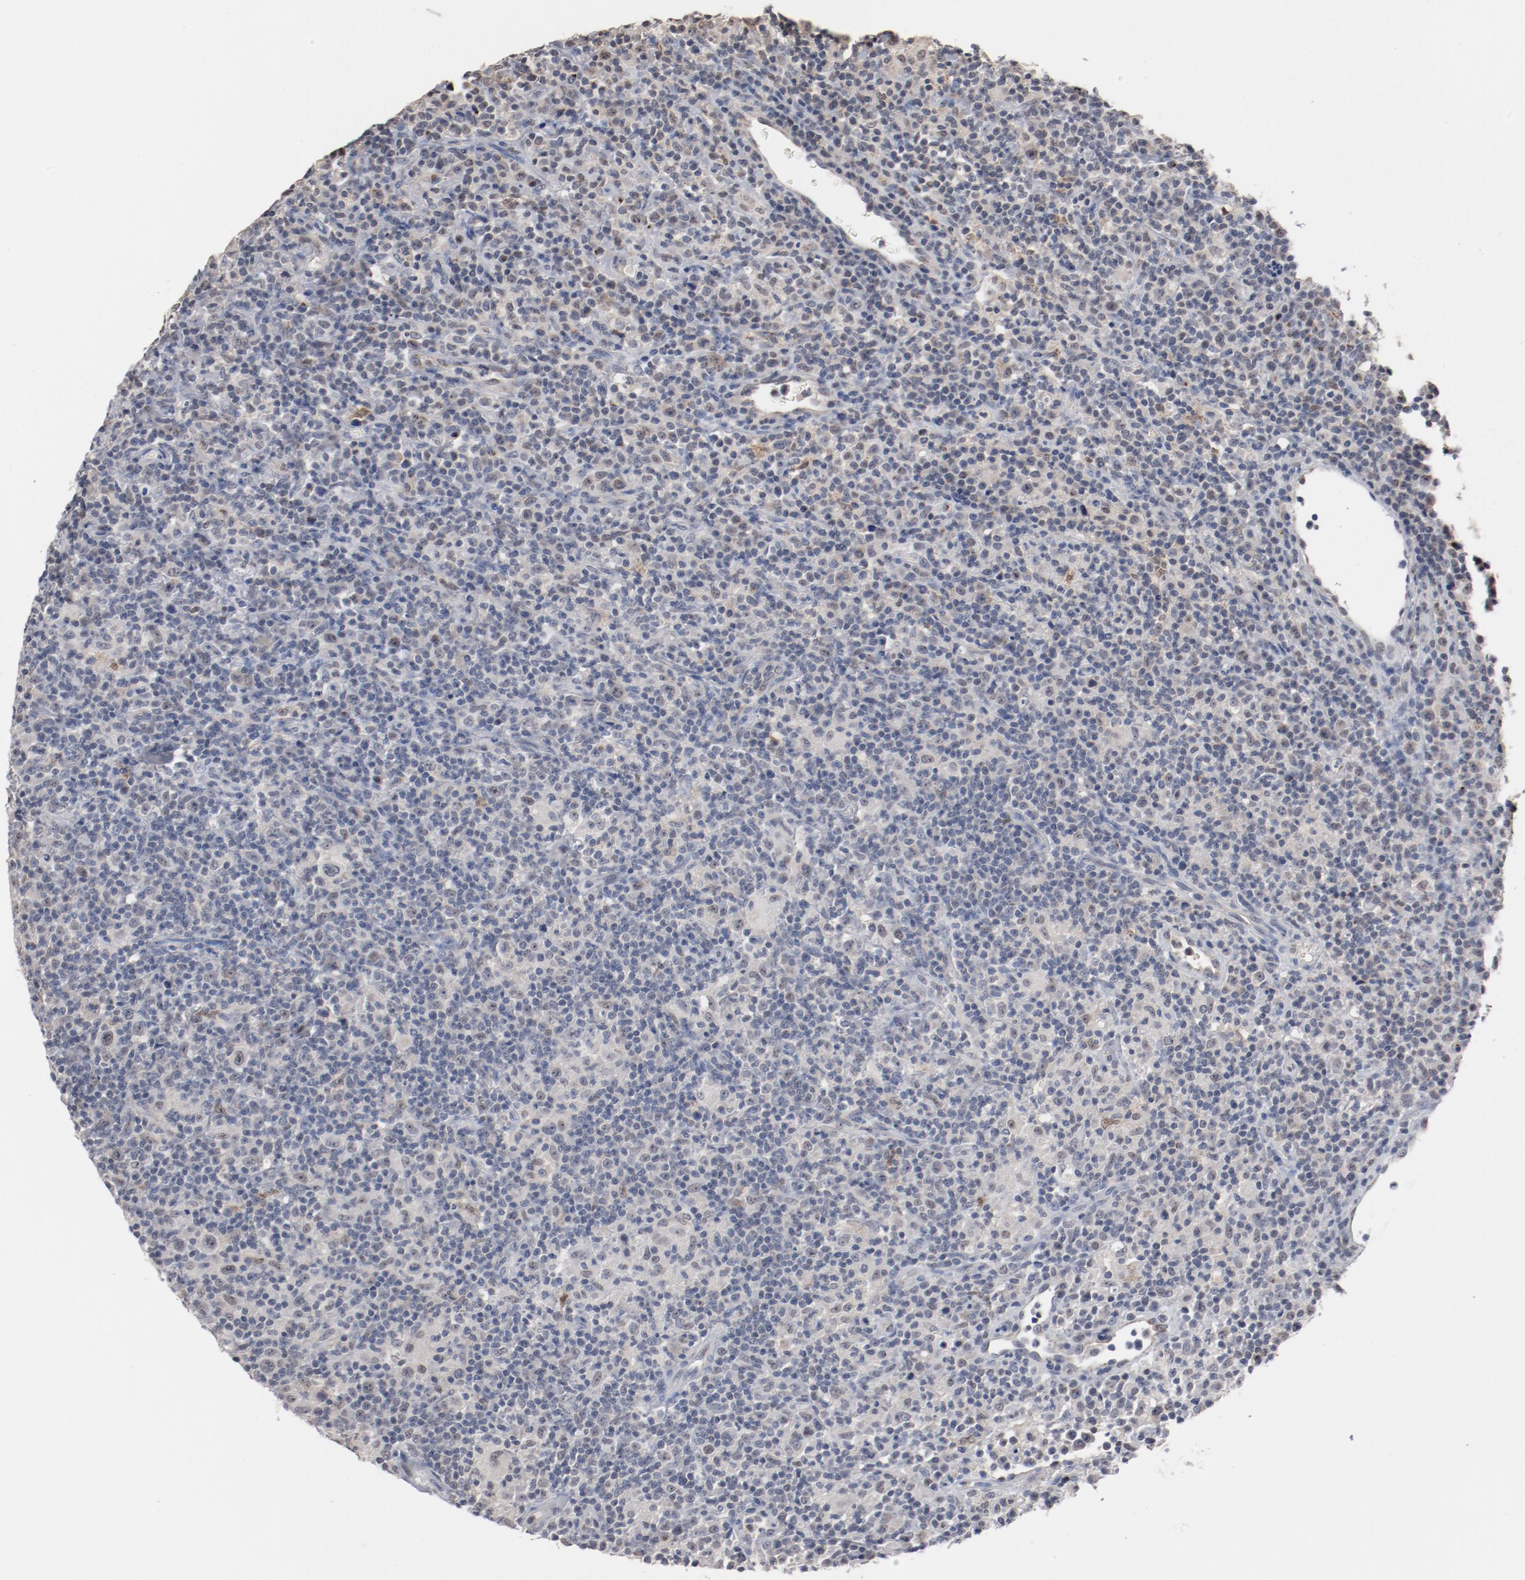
{"staining": {"intensity": "negative", "quantity": "none", "location": "none"}, "tissue": "lymphoma", "cell_type": "Tumor cells", "image_type": "cancer", "snomed": [{"axis": "morphology", "description": "Hodgkin's disease, NOS"}, {"axis": "topography", "description": "Lymph node"}], "caption": "Tumor cells are negative for brown protein staining in lymphoma.", "gene": "ERICH1", "patient": {"sex": "male", "age": 65}}